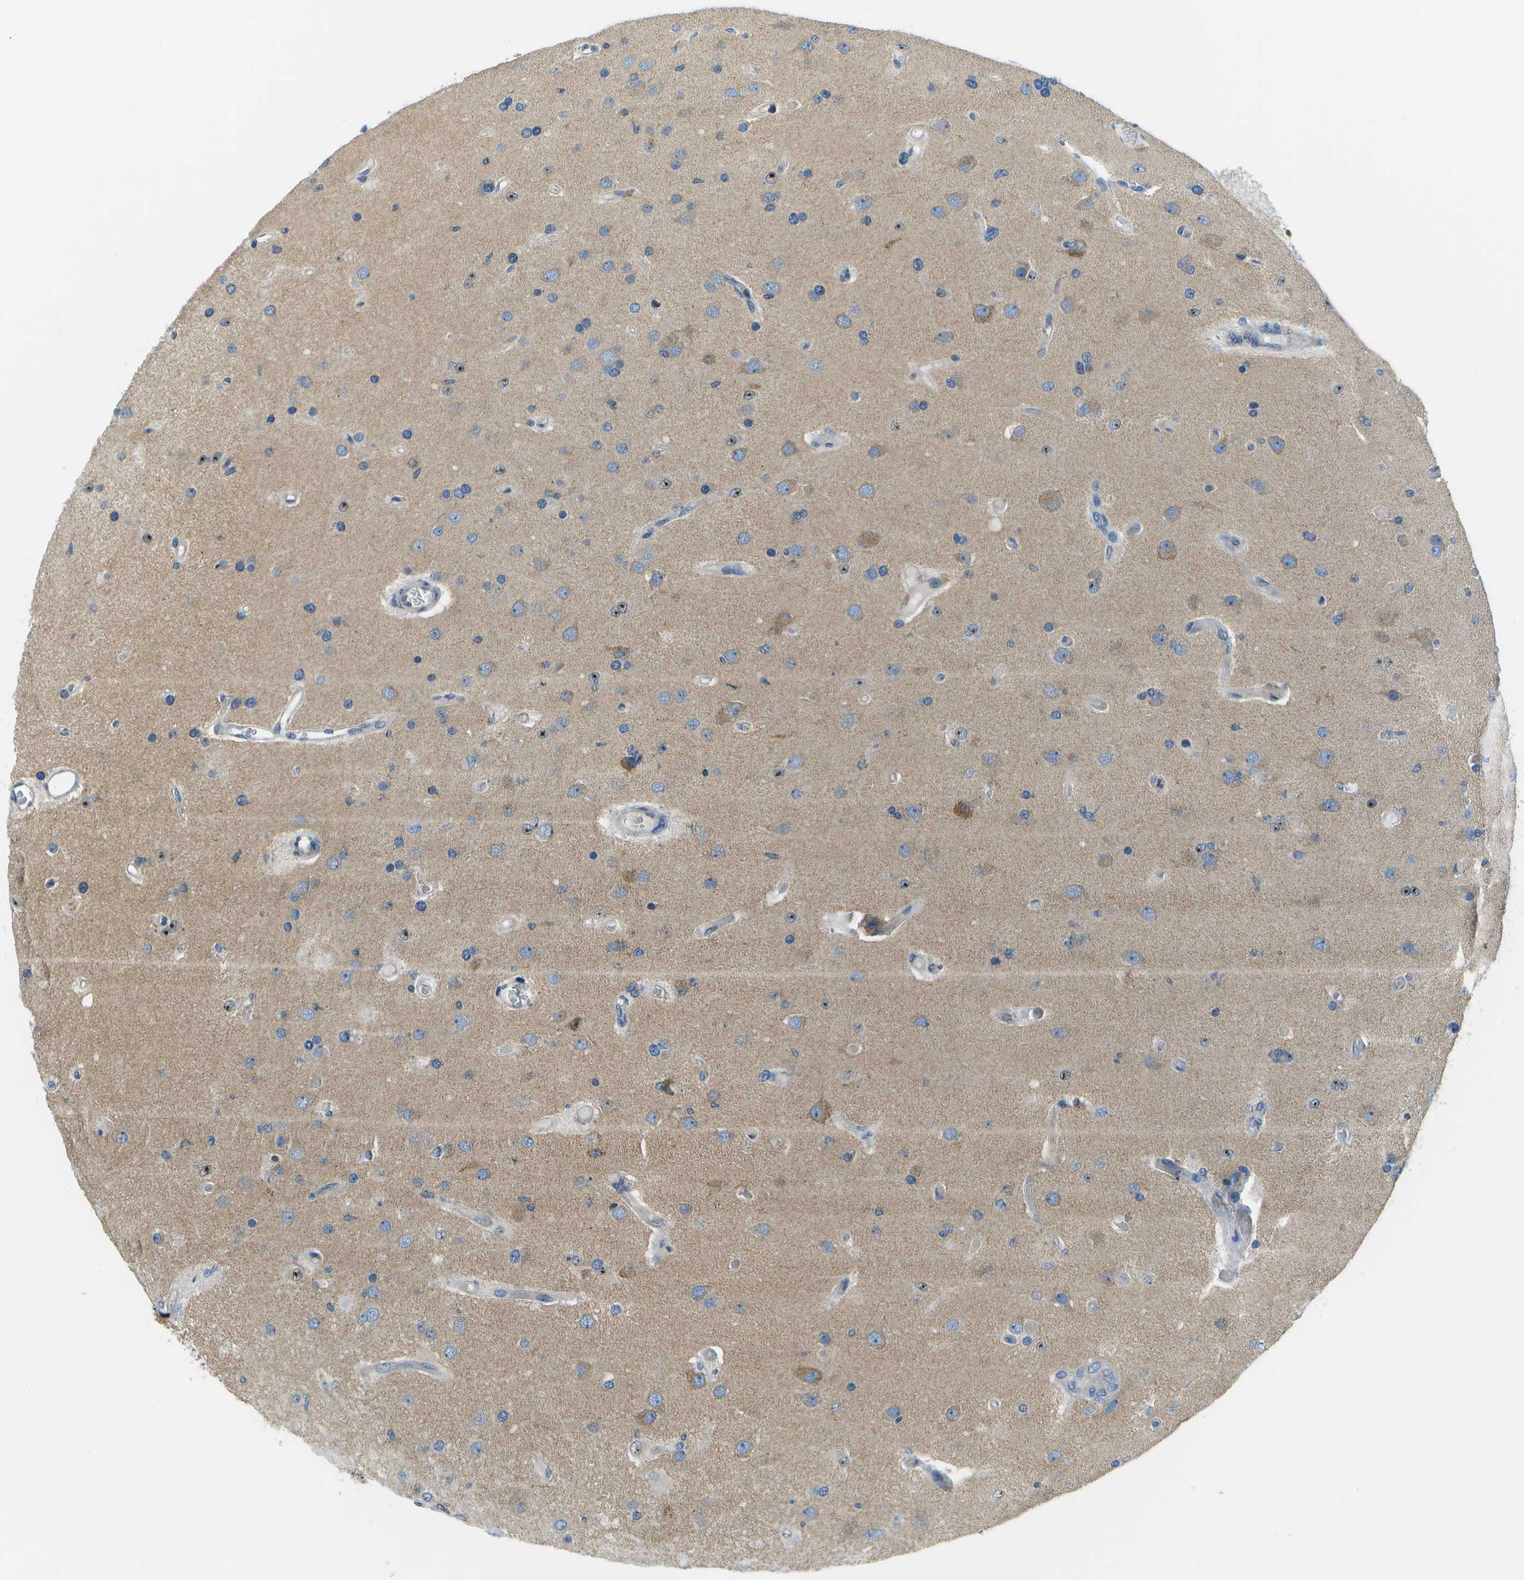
{"staining": {"intensity": "weak", "quantity": "25%-75%", "location": "cytoplasmic/membranous"}, "tissue": "glioma", "cell_type": "Tumor cells", "image_type": "cancer", "snomed": [{"axis": "morphology", "description": "Normal tissue, NOS"}, {"axis": "morphology", "description": "Glioma, malignant, High grade"}, {"axis": "topography", "description": "Cerebral cortex"}], "caption": "Malignant glioma (high-grade) stained for a protein (brown) shows weak cytoplasmic/membranous positive positivity in approximately 25%-75% of tumor cells.", "gene": "PTGIS", "patient": {"sex": "male", "age": 77}}